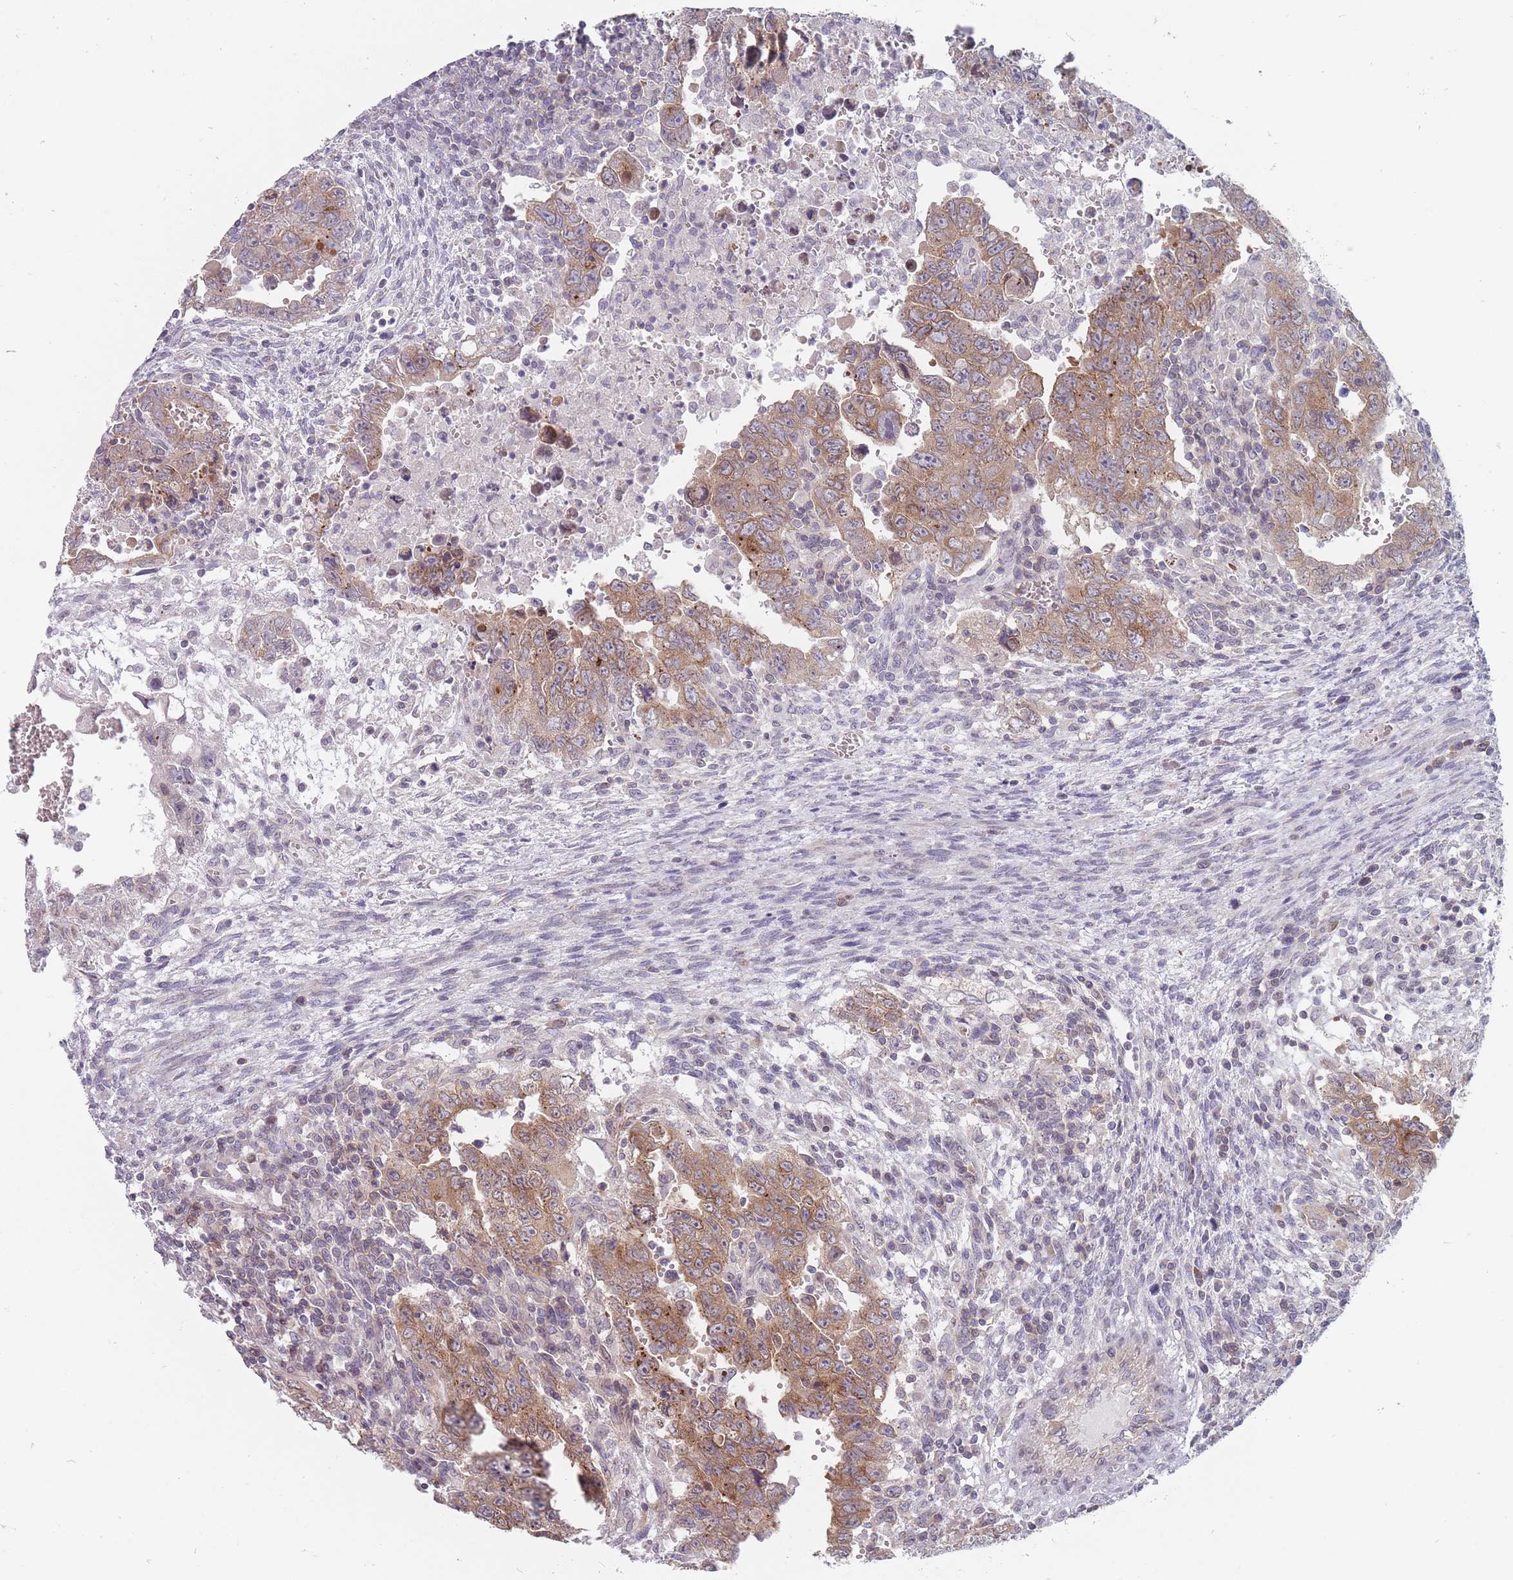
{"staining": {"intensity": "moderate", "quantity": ">75%", "location": "cytoplasmic/membranous"}, "tissue": "testis cancer", "cell_type": "Tumor cells", "image_type": "cancer", "snomed": [{"axis": "morphology", "description": "Carcinoma, Embryonal, NOS"}, {"axis": "topography", "description": "Testis"}], "caption": "The micrograph shows a brown stain indicating the presence of a protein in the cytoplasmic/membranous of tumor cells in testis cancer (embryonal carcinoma).", "gene": "PCDH12", "patient": {"sex": "male", "age": 28}}